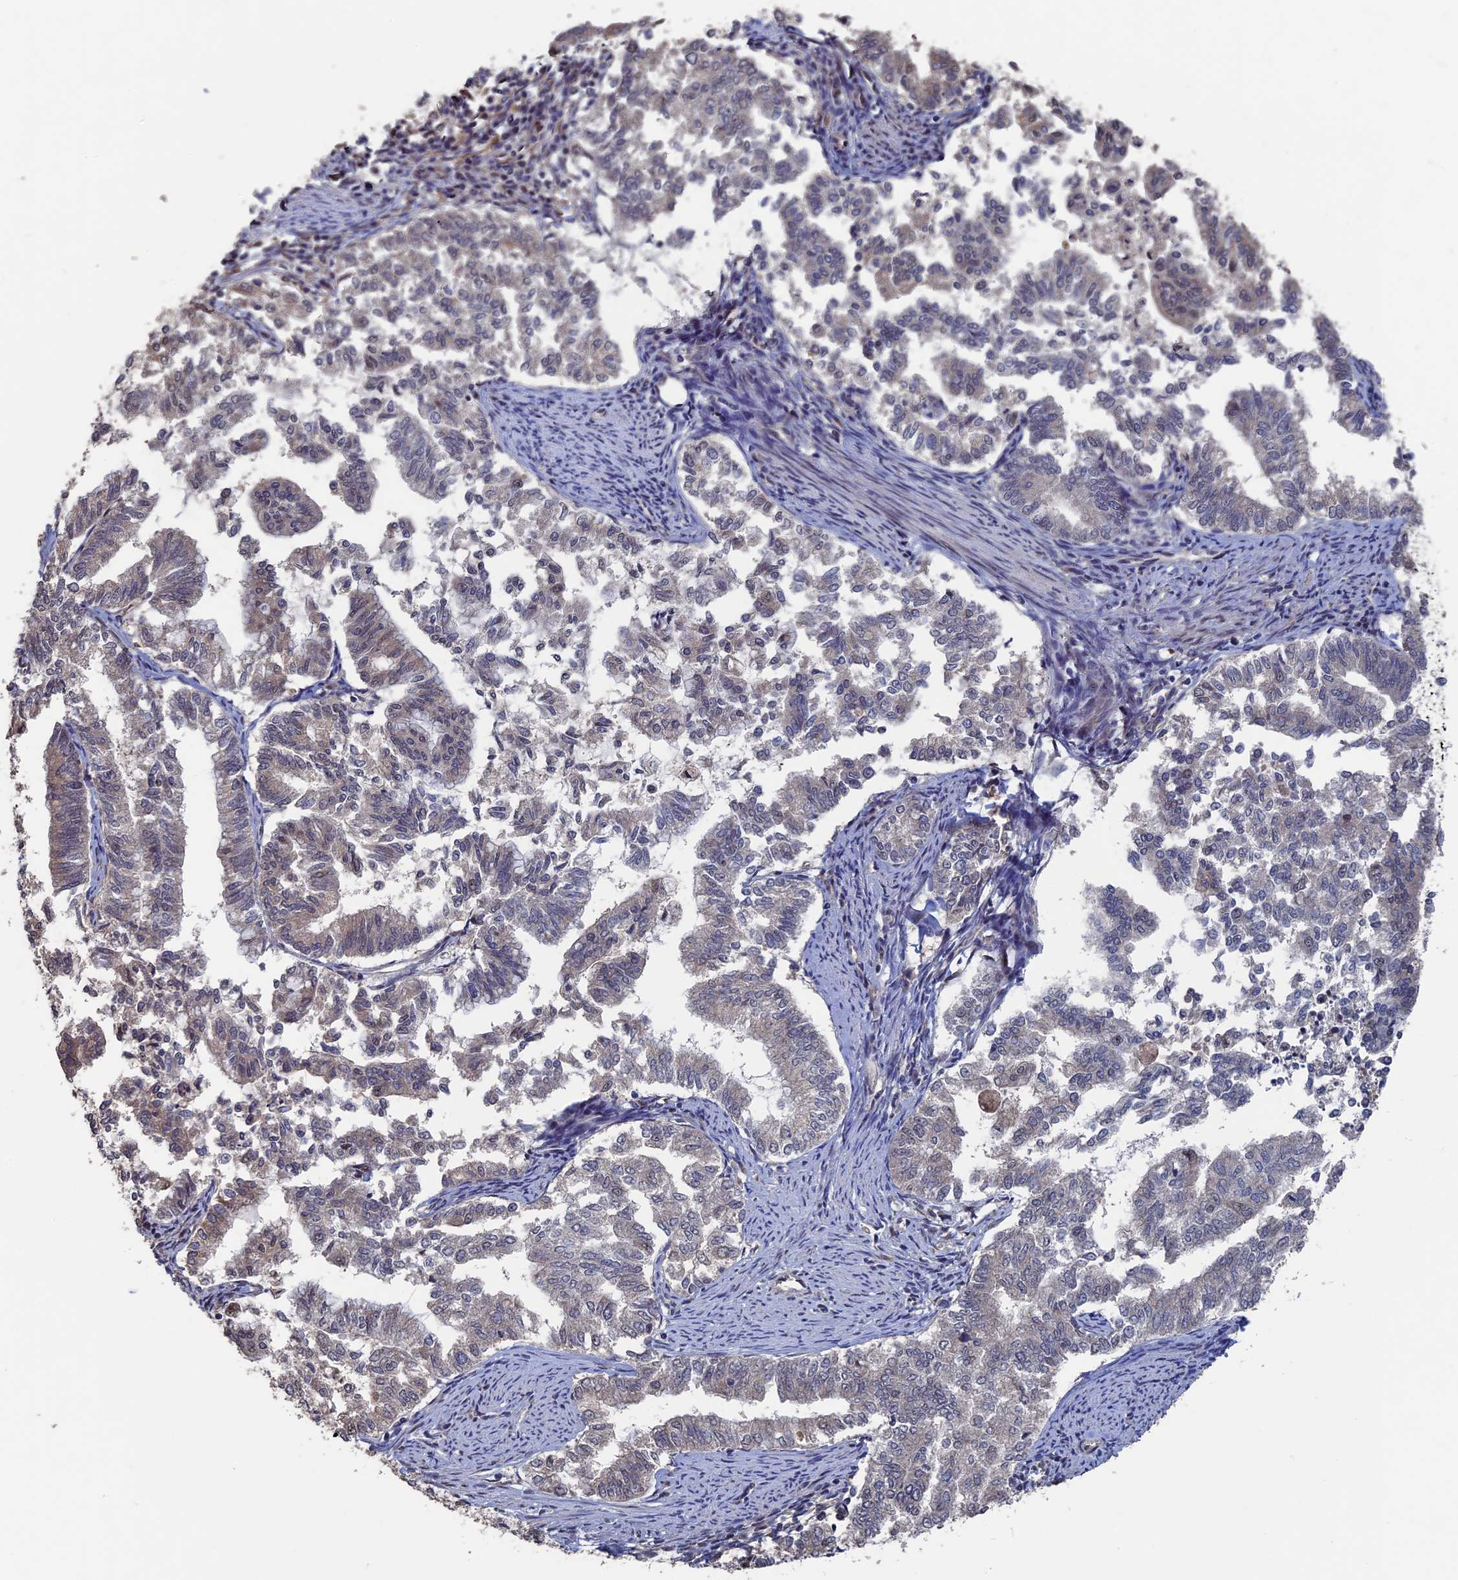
{"staining": {"intensity": "weak", "quantity": "<25%", "location": "cytoplasmic/membranous"}, "tissue": "endometrial cancer", "cell_type": "Tumor cells", "image_type": "cancer", "snomed": [{"axis": "morphology", "description": "Adenocarcinoma, NOS"}, {"axis": "topography", "description": "Endometrium"}], "caption": "Tumor cells are negative for brown protein staining in adenocarcinoma (endometrial). (IHC, brightfield microscopy, high magnification).", "gene": "KIAA1328", "patient": {"sex": "female", "age": 79}}